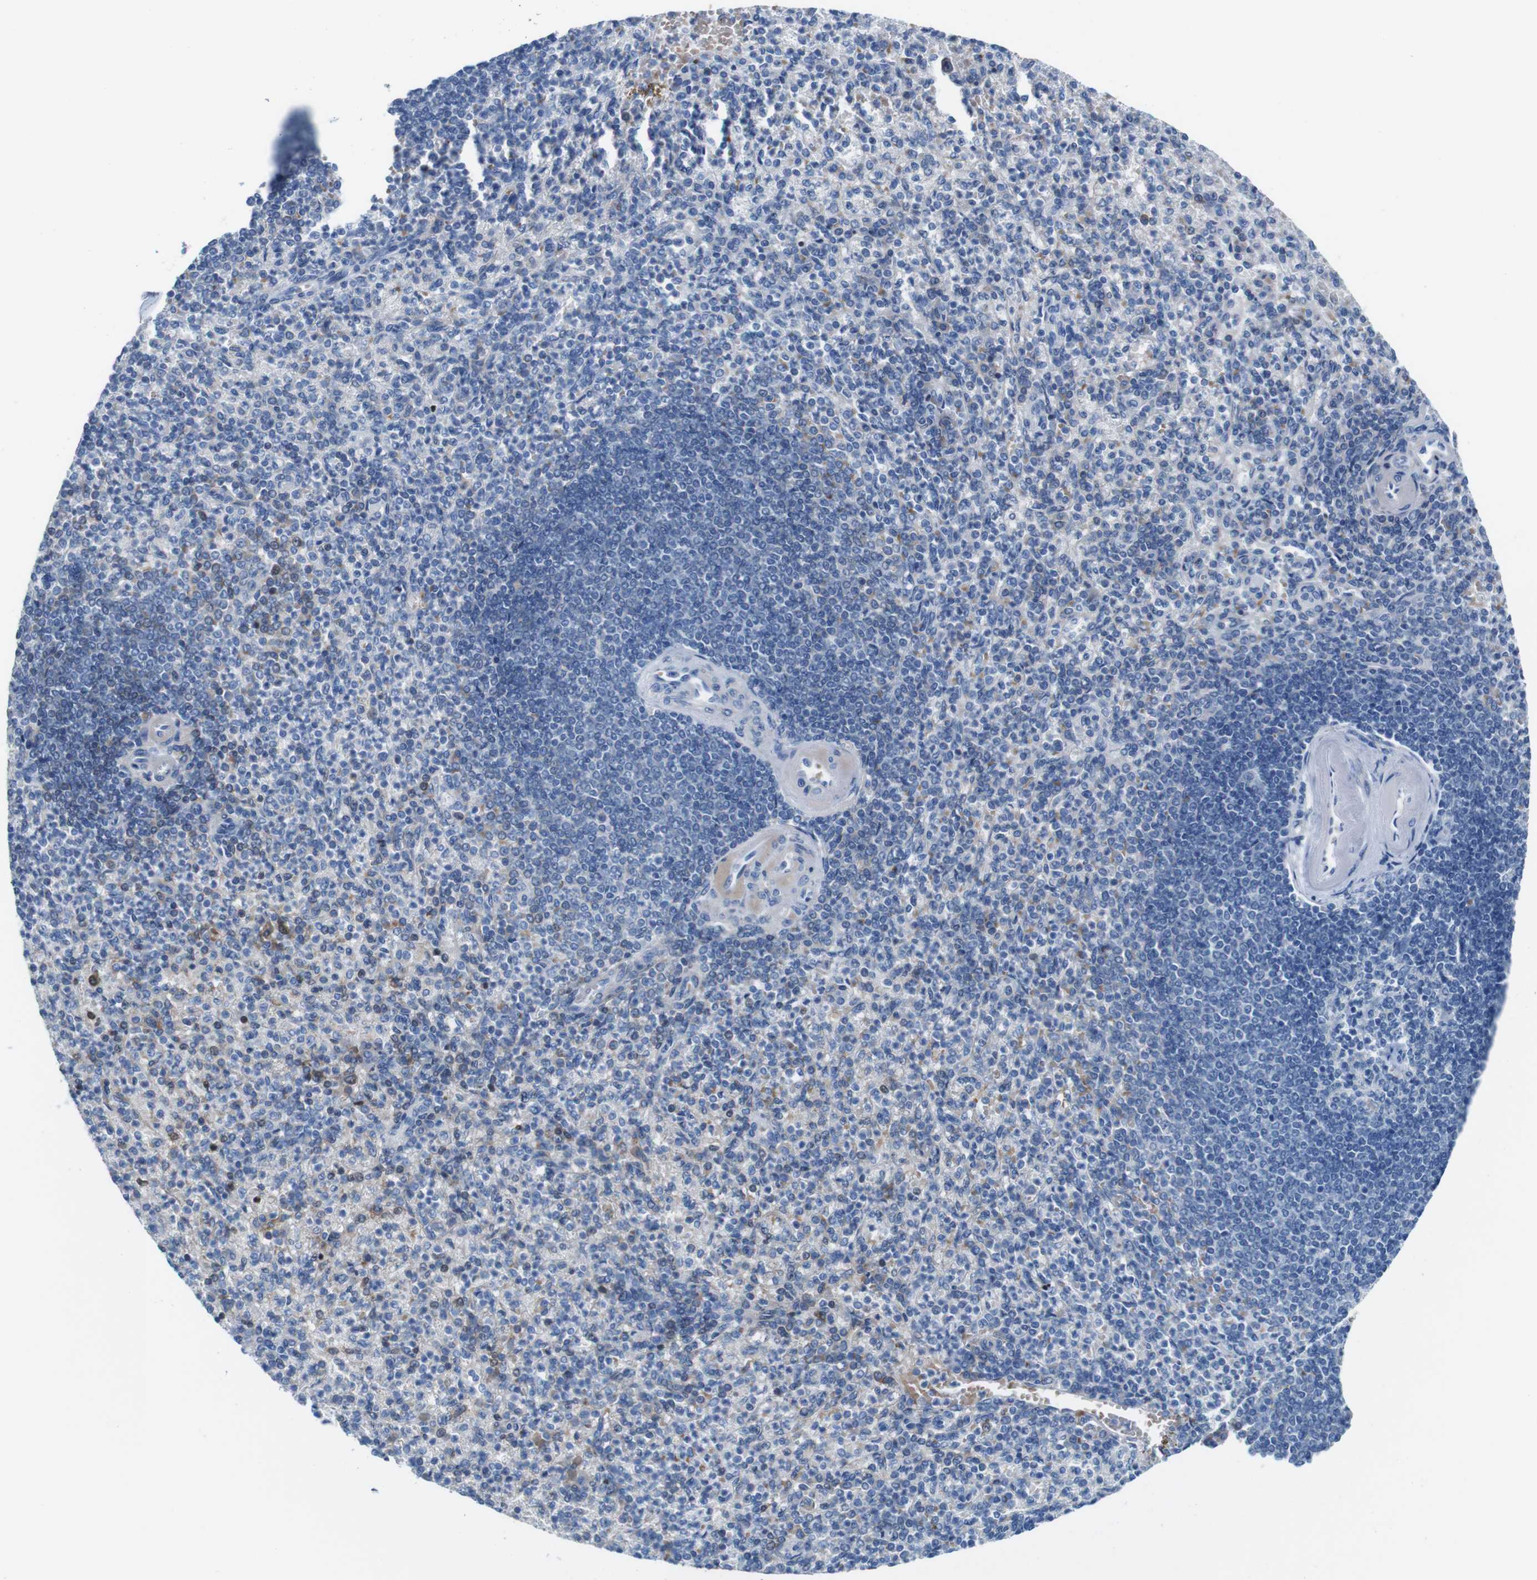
{"staining": {"intensity": "weak", "quantity": "25%-75%", "location": "cytoplasmic/membranous"}, "tissue": "spleen", "cell_type": "Cells in red pulp", "image_type": "normal", "snomed": [{"axis": "morphology", "description": "Normal tissue, NOS"}, {"axis": "topography", "description": "Spleen"}], "caption": "Weak cytoplasmic/membranous expression for a protein is identified in about 25%-75% of cells in red pulp of normal spleen using immunohistochemistry (IHC).", "gene": "IGSF8", "patient": {"sex": "female", "age": 74}}